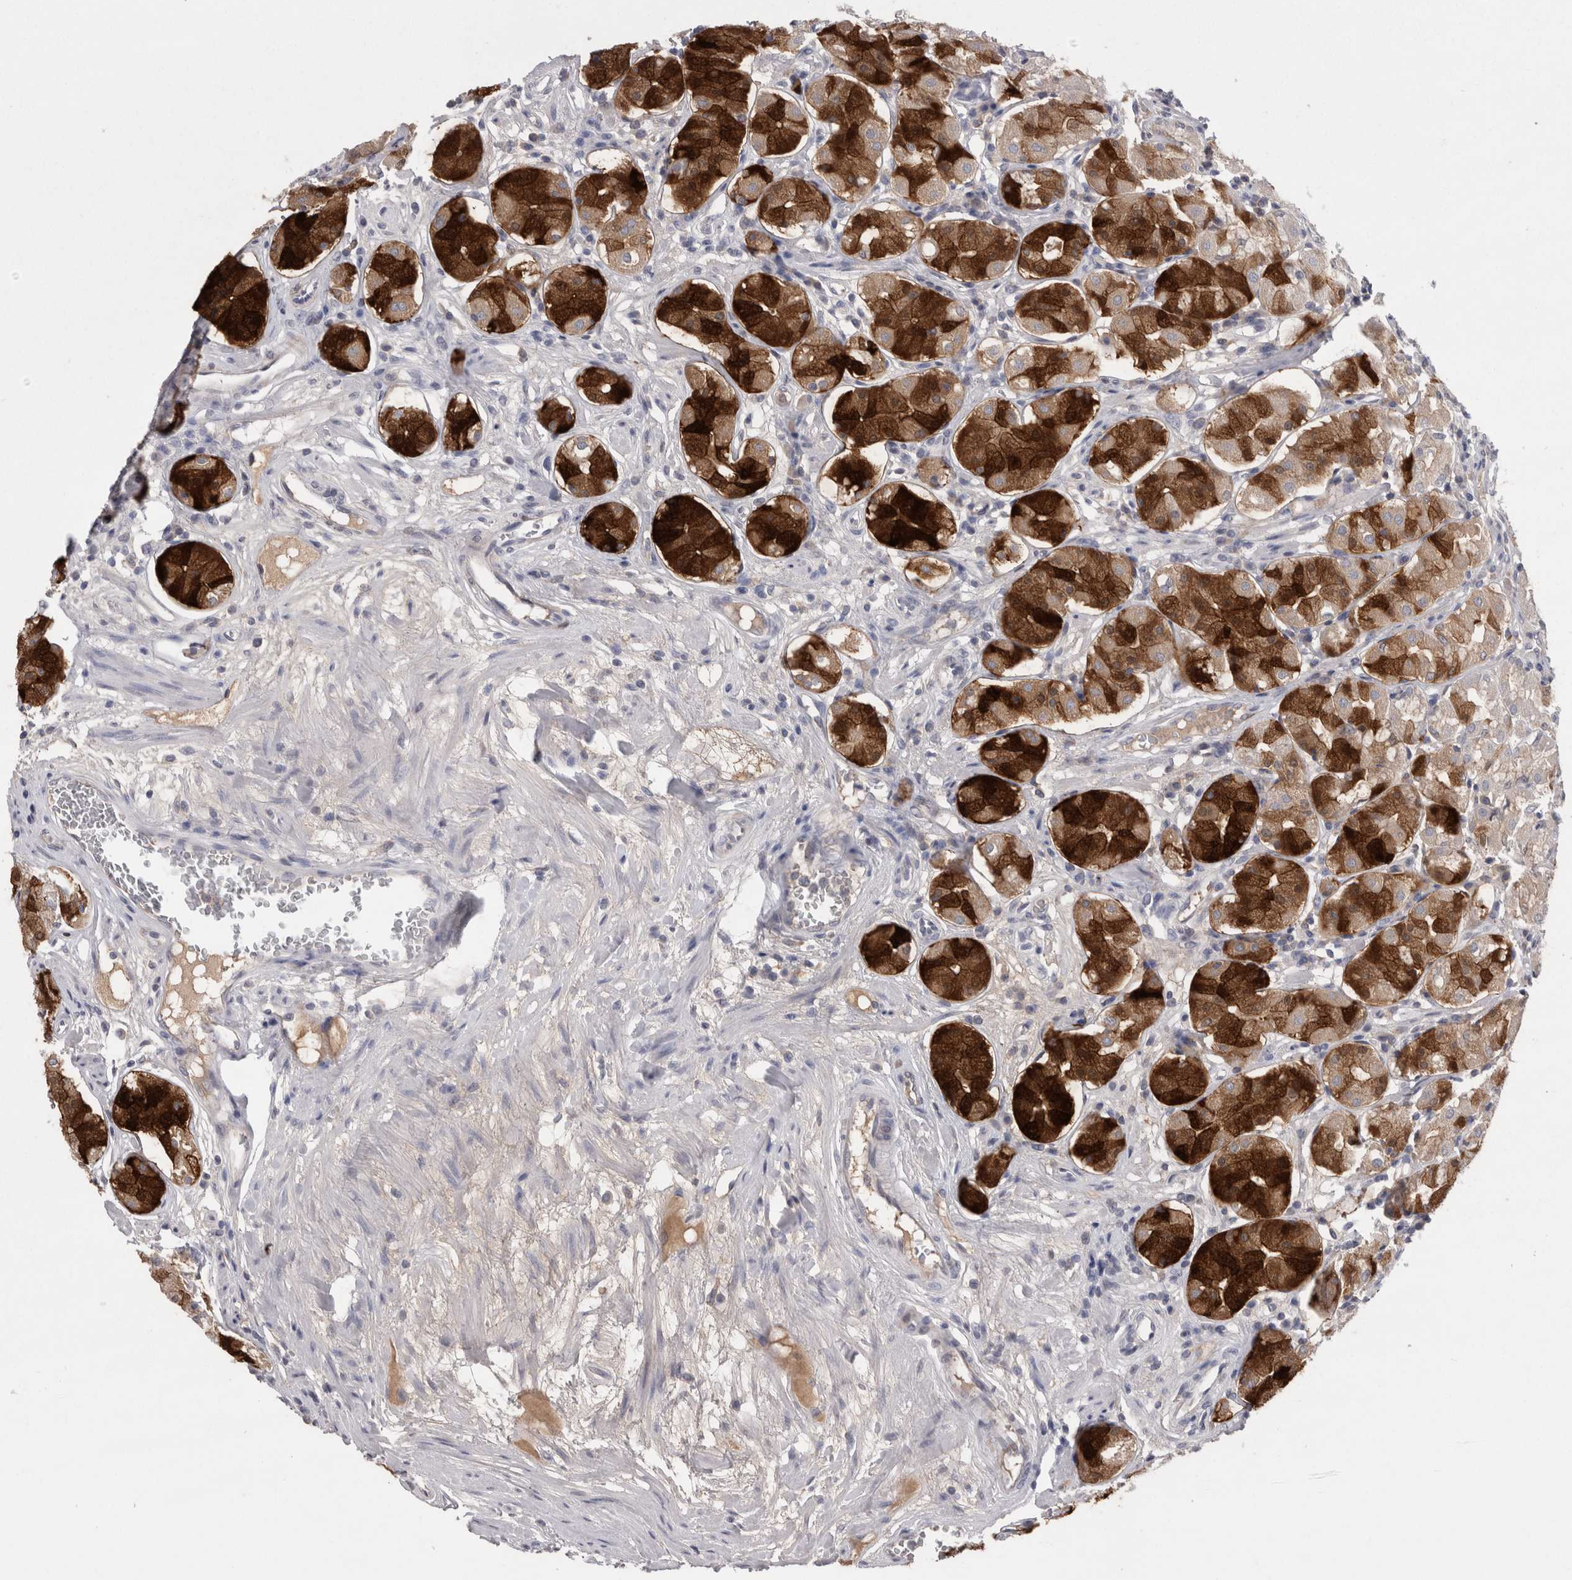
{"staining": {"intensity": "strong", "quantity": "25%-75%", "location": "cytoplasmic/membranous"}, "tissue": "stomach", "cell_type": "Glandular cells", "image_type": "normal", "snomed": [{"axis": "morphology", "description": "Normal tissue, NOS"}, {"axis": "topography", "description": "Stomach"}, {"axis": "topography", "description": "Stomach, lower"}], "caption": "Immunohistochemical staining of unremarkable stomach displays 25%-75% levels of strong cytoplasmic/membranous protein staining in approximately 25%-75% of glandular cells. (IHC, brightfield microscopy, high magnification).", "gene": "REG1A", "patient": {"sex": "female", "age": 56}}